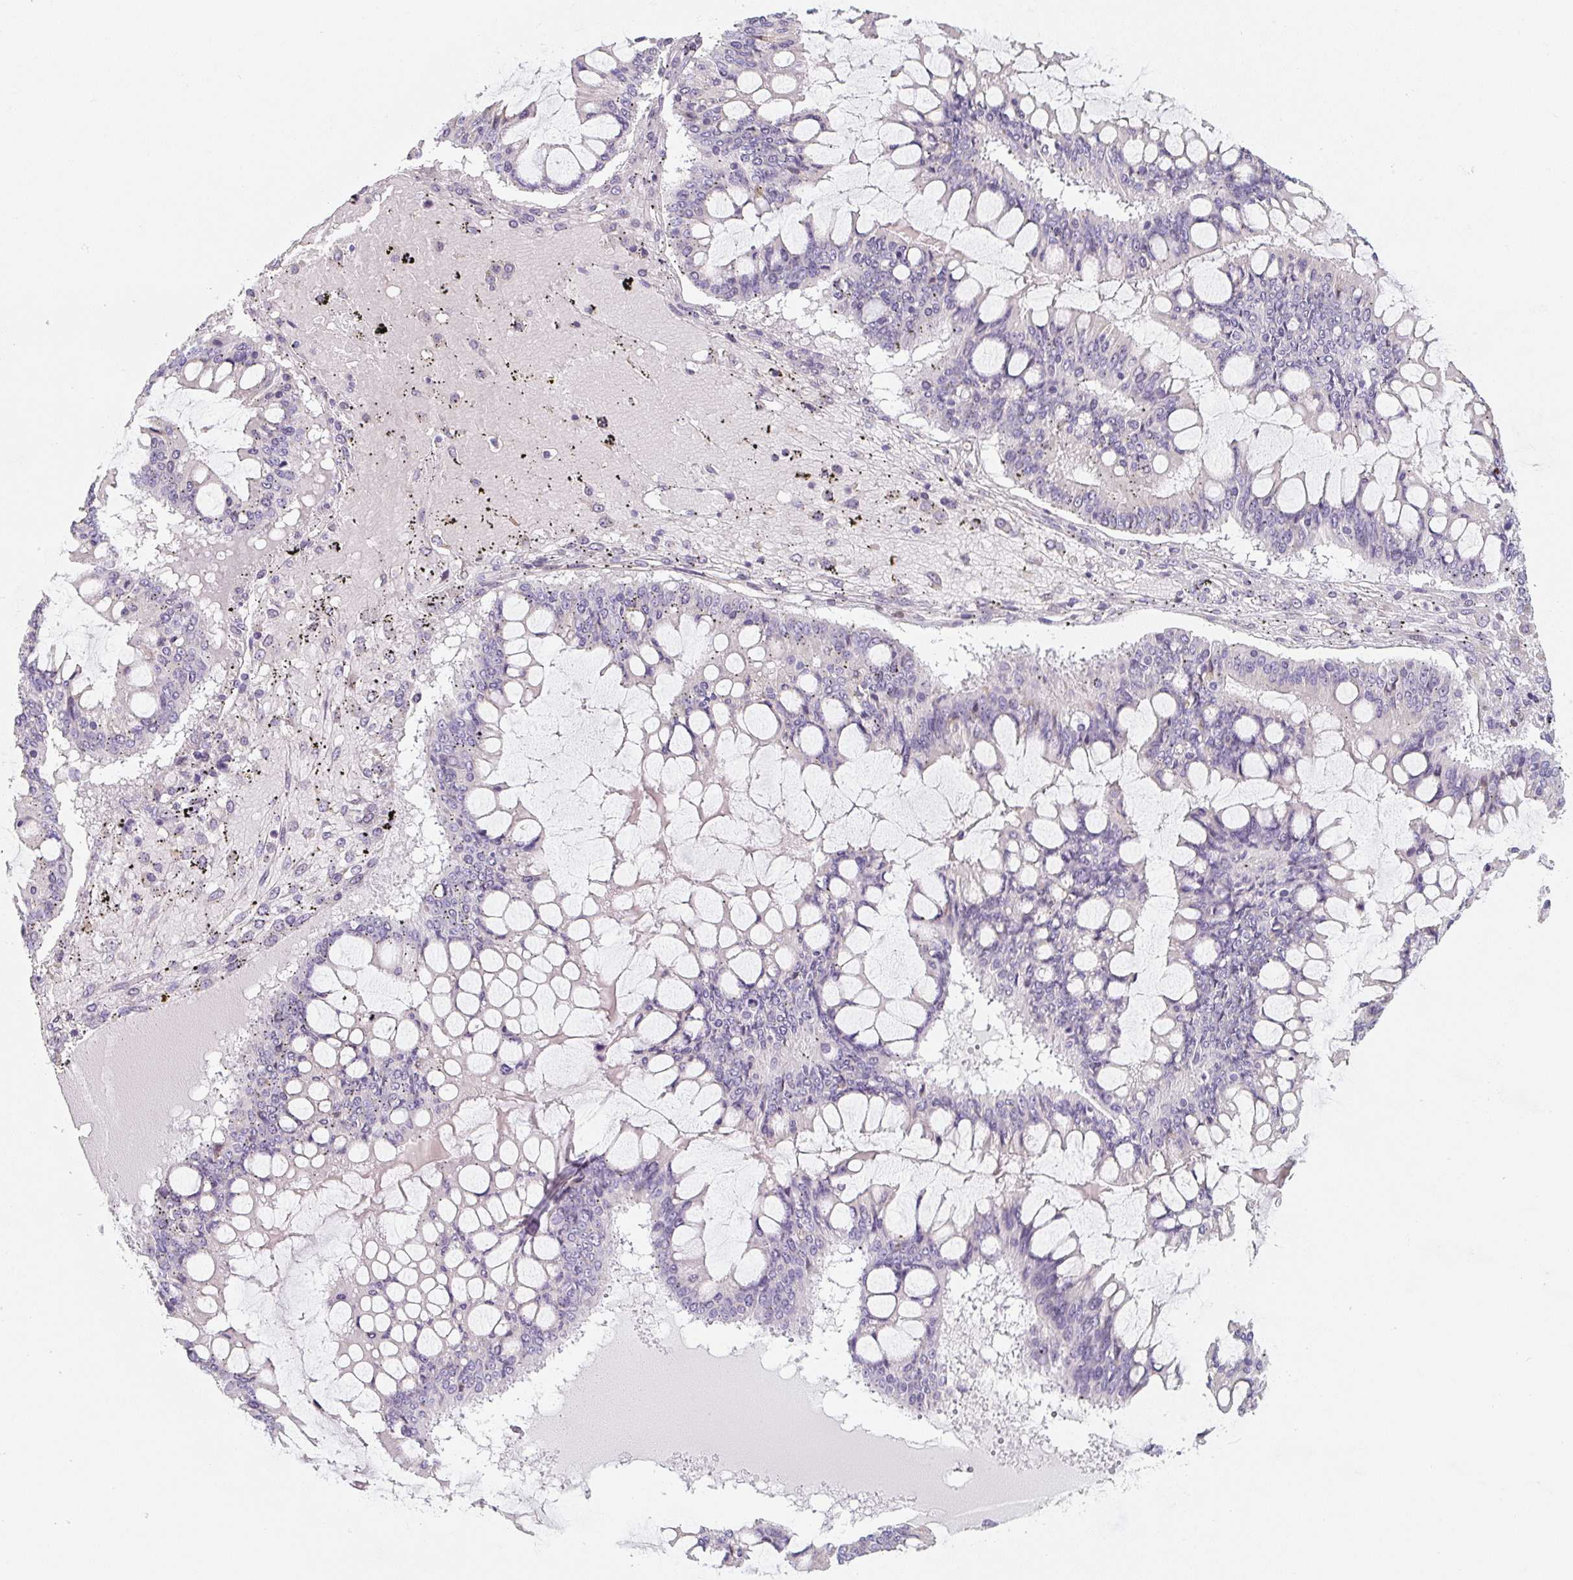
{"staining": {"intensity": "negative", "quantity": "none", "location": "none"}, "tissue": "ovarian cancer", "cell_type": "Tumor cells", "image_type": "cancer", "snomed": [{"axis": "morphology", "description": "Cystadenocarcinoma, mucinous, NOS"}, {"axis": "topography", "description": "Ovary"}], "caption": "IHC of mucinous cystadenocarcinoma (ovarian) demonstrates no expression in tumor cells.", "gene": "PWWP3B", "patient": {"sex": "female", "age": 73}}